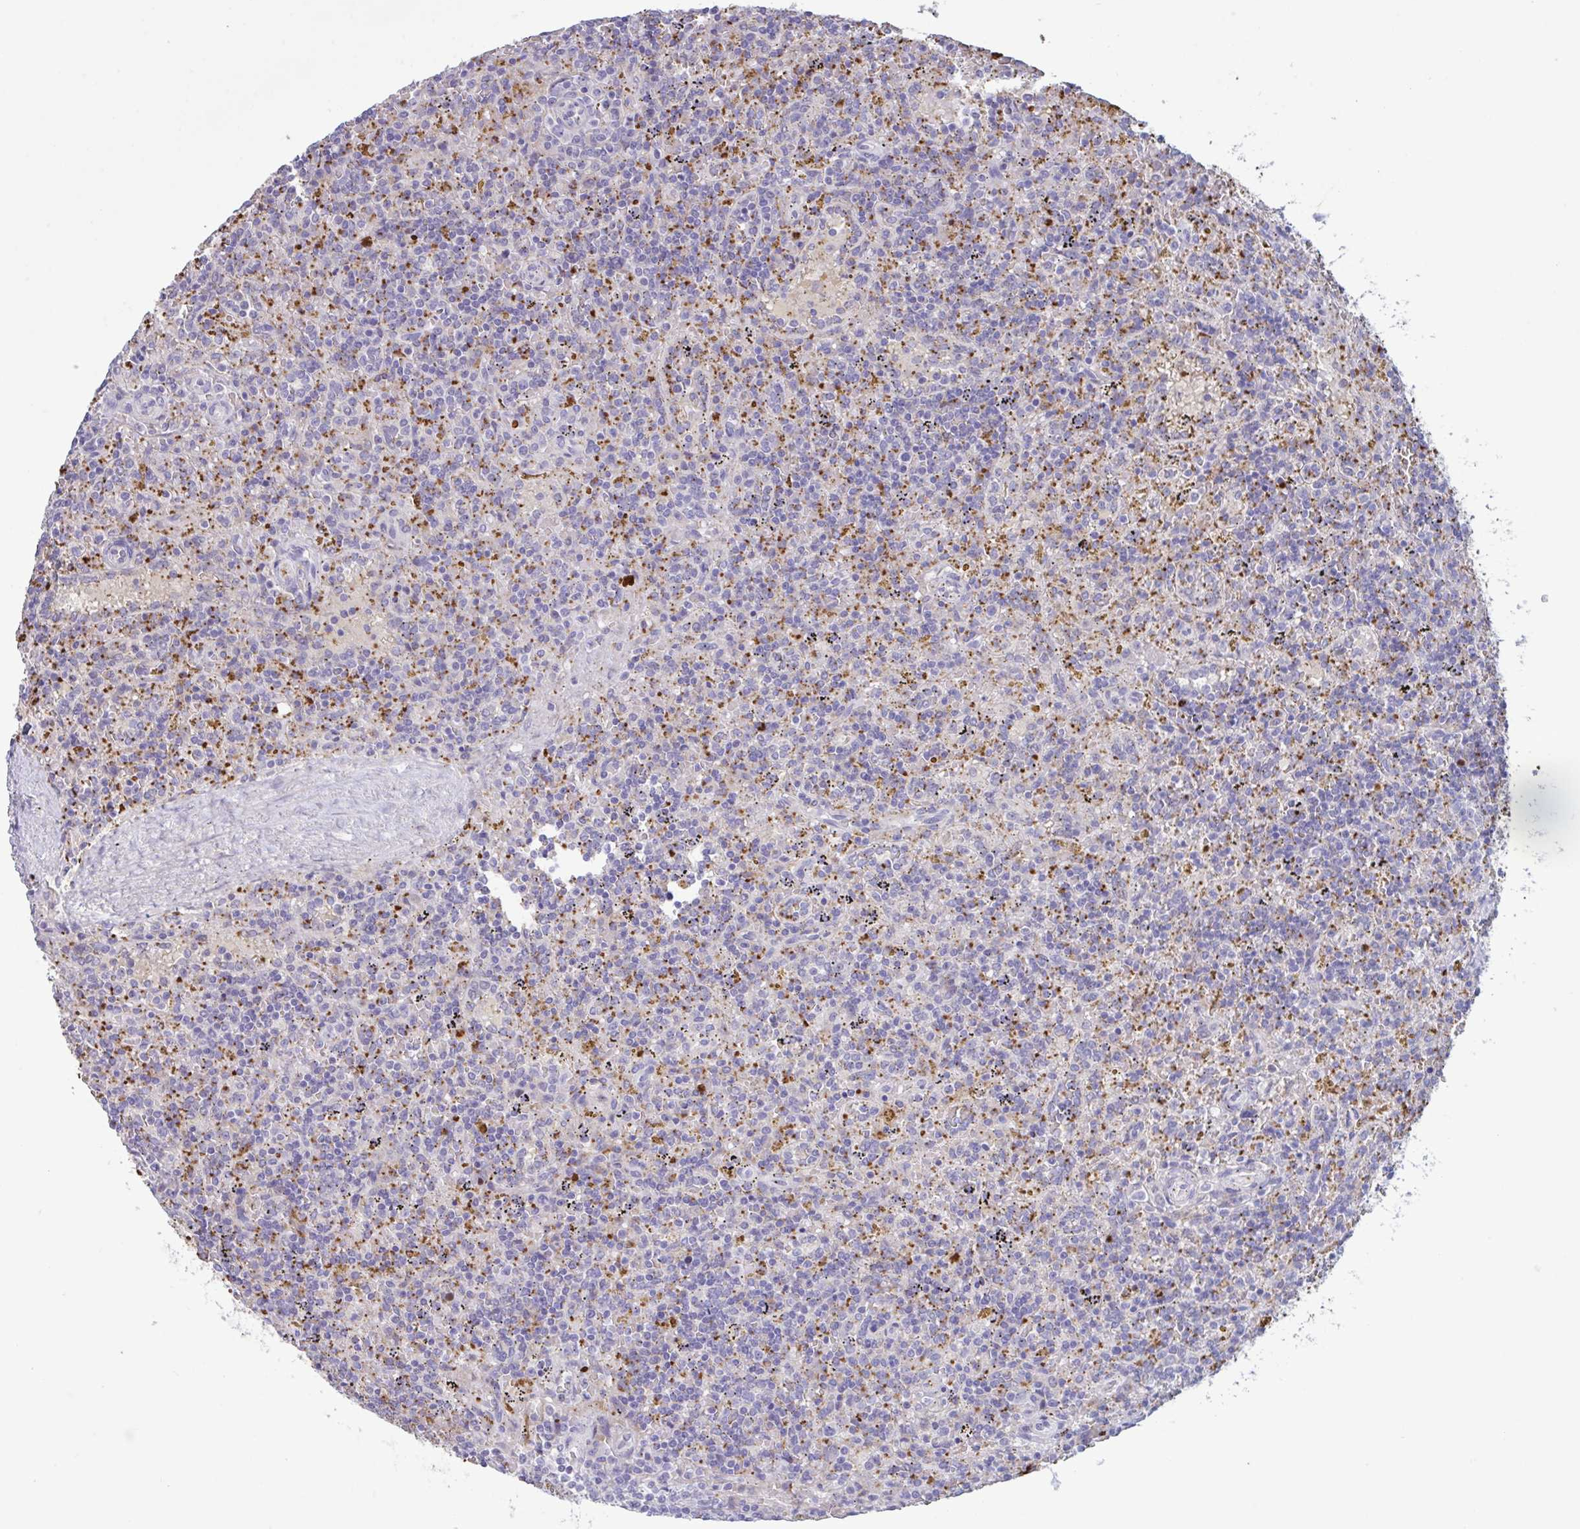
{"staining": {"intensity": "negative", "quantity": "none", "location": "none"}, "tissue": "lymphoma", "cell_type": "Tumor cells", "image_type": "cancer", "snomed": [{"axis": "morphology", "description": "Malignant lymphoma, non-Hodgkin's type, Low grade"}, {"axis": "topography", "description": "Spleen"}], "caption": "Protein analysis of lymphoma demonstrates no significant positivity in tumor cells.", "gene": "IL1R1", "patient": {"sex": "male", "age": 67}}